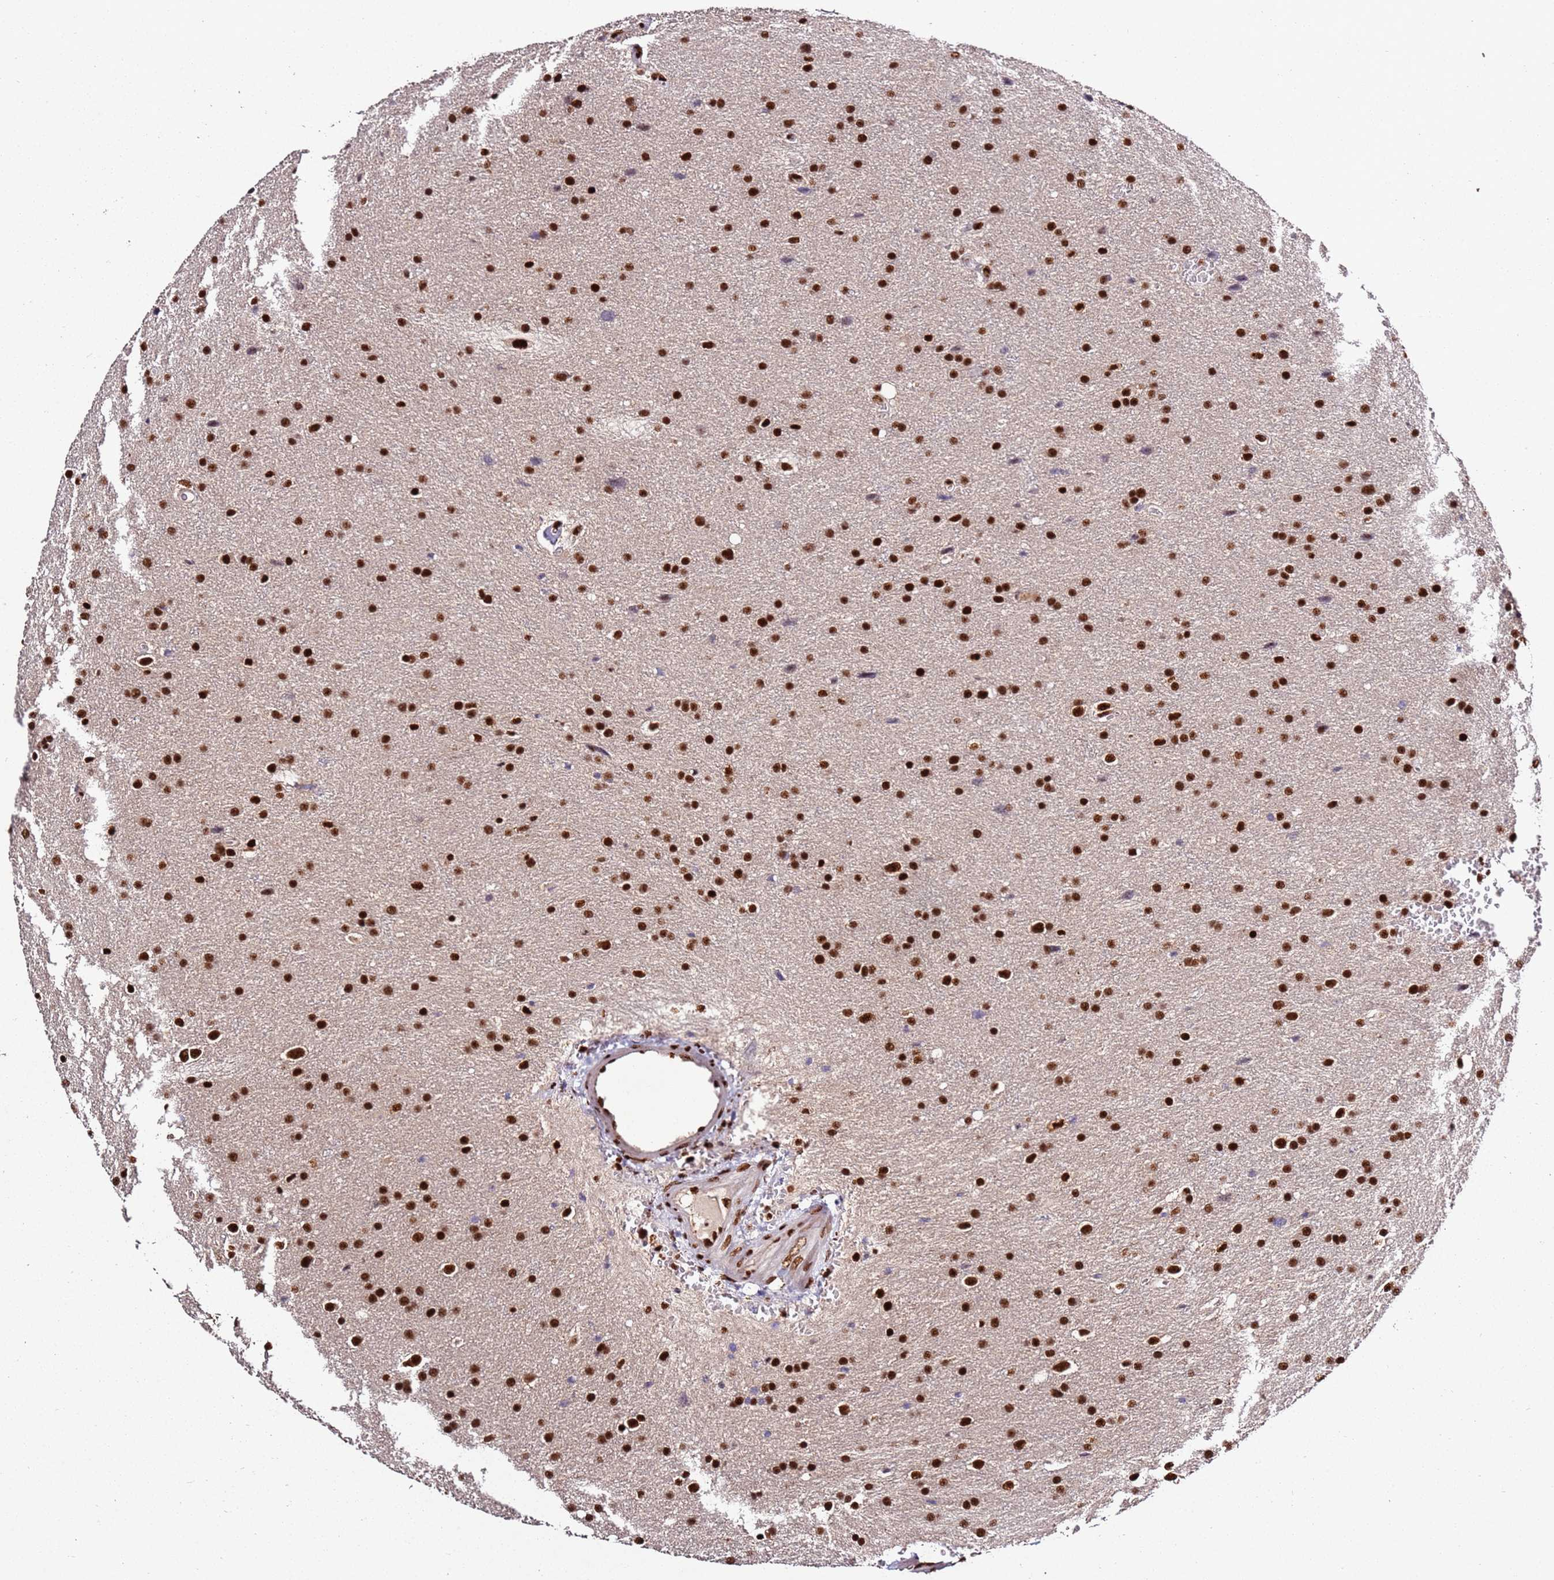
{"staining": {"intensity": "strong", "quantity": ">75%", "location": "nuclear"}, "tissue": "glioma", "cell_type": "Tumor cells", "image_type": "cancer", "snomed": [{"axis": "morphology", "description": "Glioma, malignant, Low grade"}, {"axis": "topography", "description": "Brain"}], "caption": "DAB immunohistochemical staining of human glioma reveals strong nuclear protein staining in approximately >75% of tumor cells.", "gene": "C6orf226", "patient": {"sex": "female", "age": 32}}